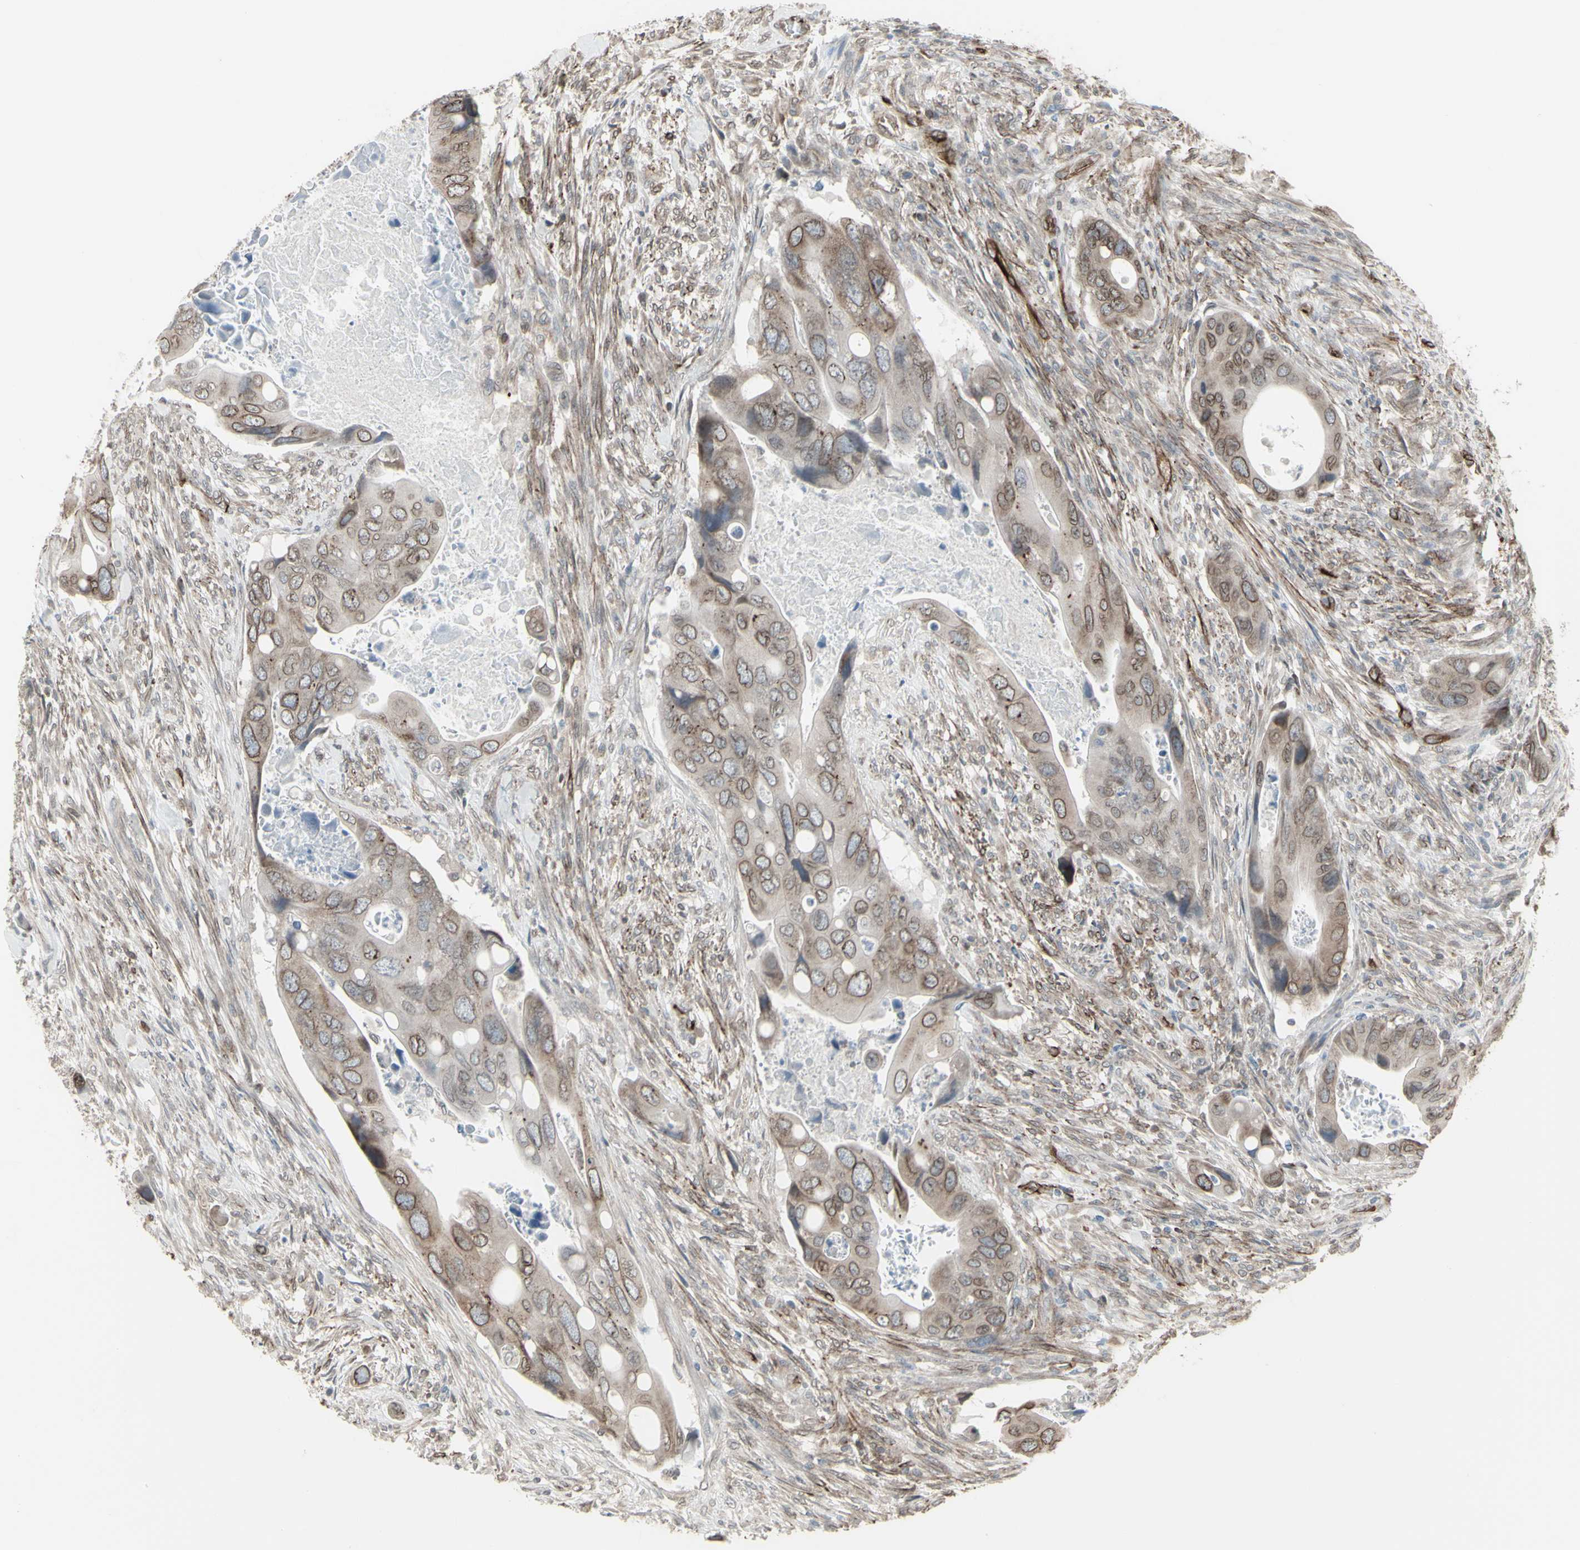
{"staining": {"intensity": "moderate", "quantity": ">75%", "location": "cytoplasmic/membranous,nuclear"}, "tissue": "colorectal cancer", "cell_type": "Tumor cells", "image_type": "cancer", "snomed": [{"axis": "morphology", "description": "Adenocarcinoma, NOS"}, {"axis": "topography", "description": "Rectum"}], "caption": "Brown immunohistochemical staining in human adenocarcinoma (colorectal) exhibits moderate cytoplasmic/membranous and nuclear positivity in about >75% of tumor cells.", "gene": "DTX3L", "patient": {"sex": "female", "age": 57}}